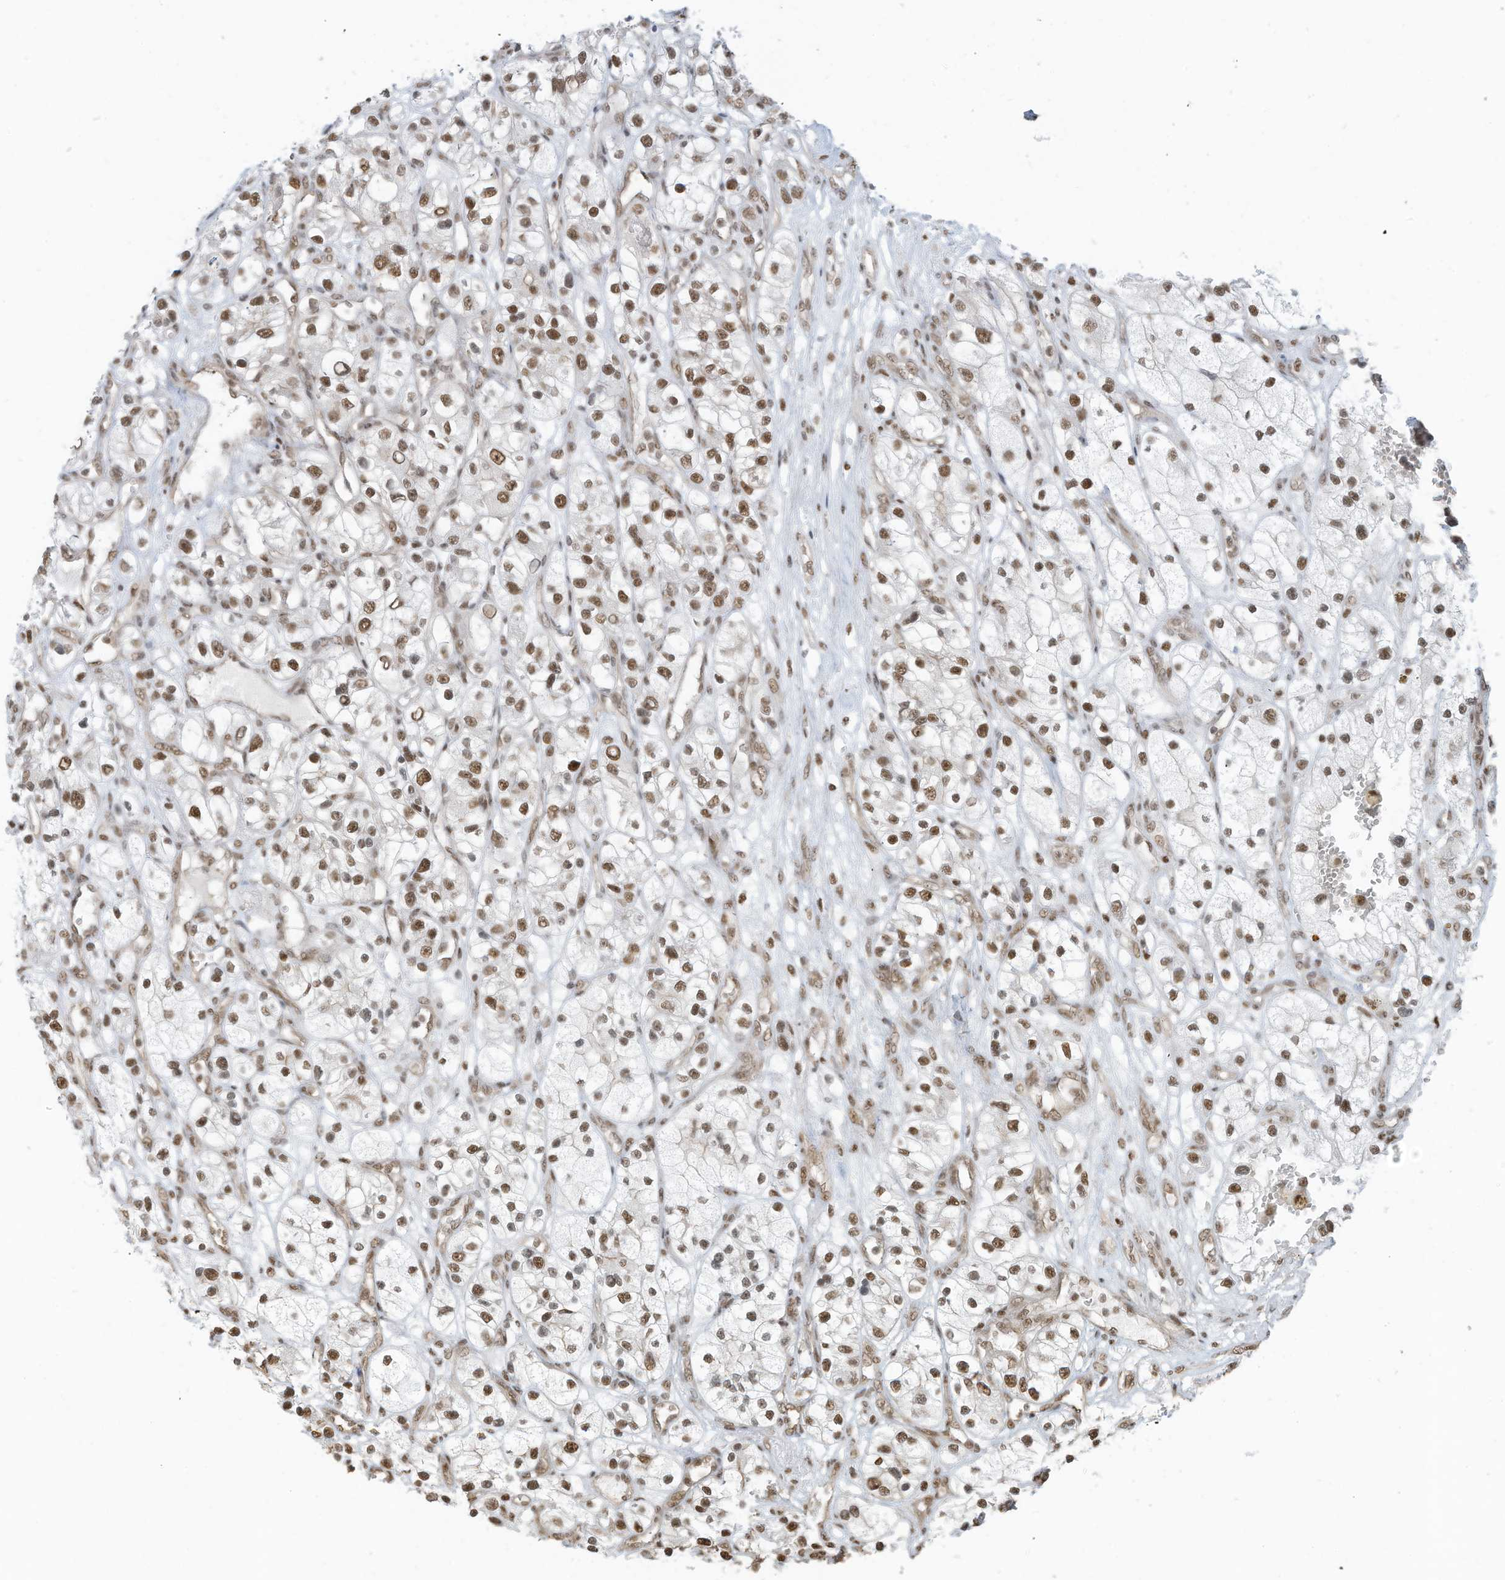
{"staining": {"intensity": "moderate", "quantity": ">75%", "location": "nuclear"}, "tissue": "renal cancer", "cell_type": "Tumor cells", "image_type": "cancer", "snomed": [{"axis": "morphology", "description": "Adenocarcinoma, NOS"}, {"axis": "topography", "description": "Kidney"}], "caption": "Immunohistochemistry (IHC) histopathology image of adenocarcinoma (renal) stained for a protein (brown), which displays medium levels of moderate nuclear positivity in approximately >75% of tumor cells.", "gene": "DBR1", "patient": {"sex": "female", "age": 57}}